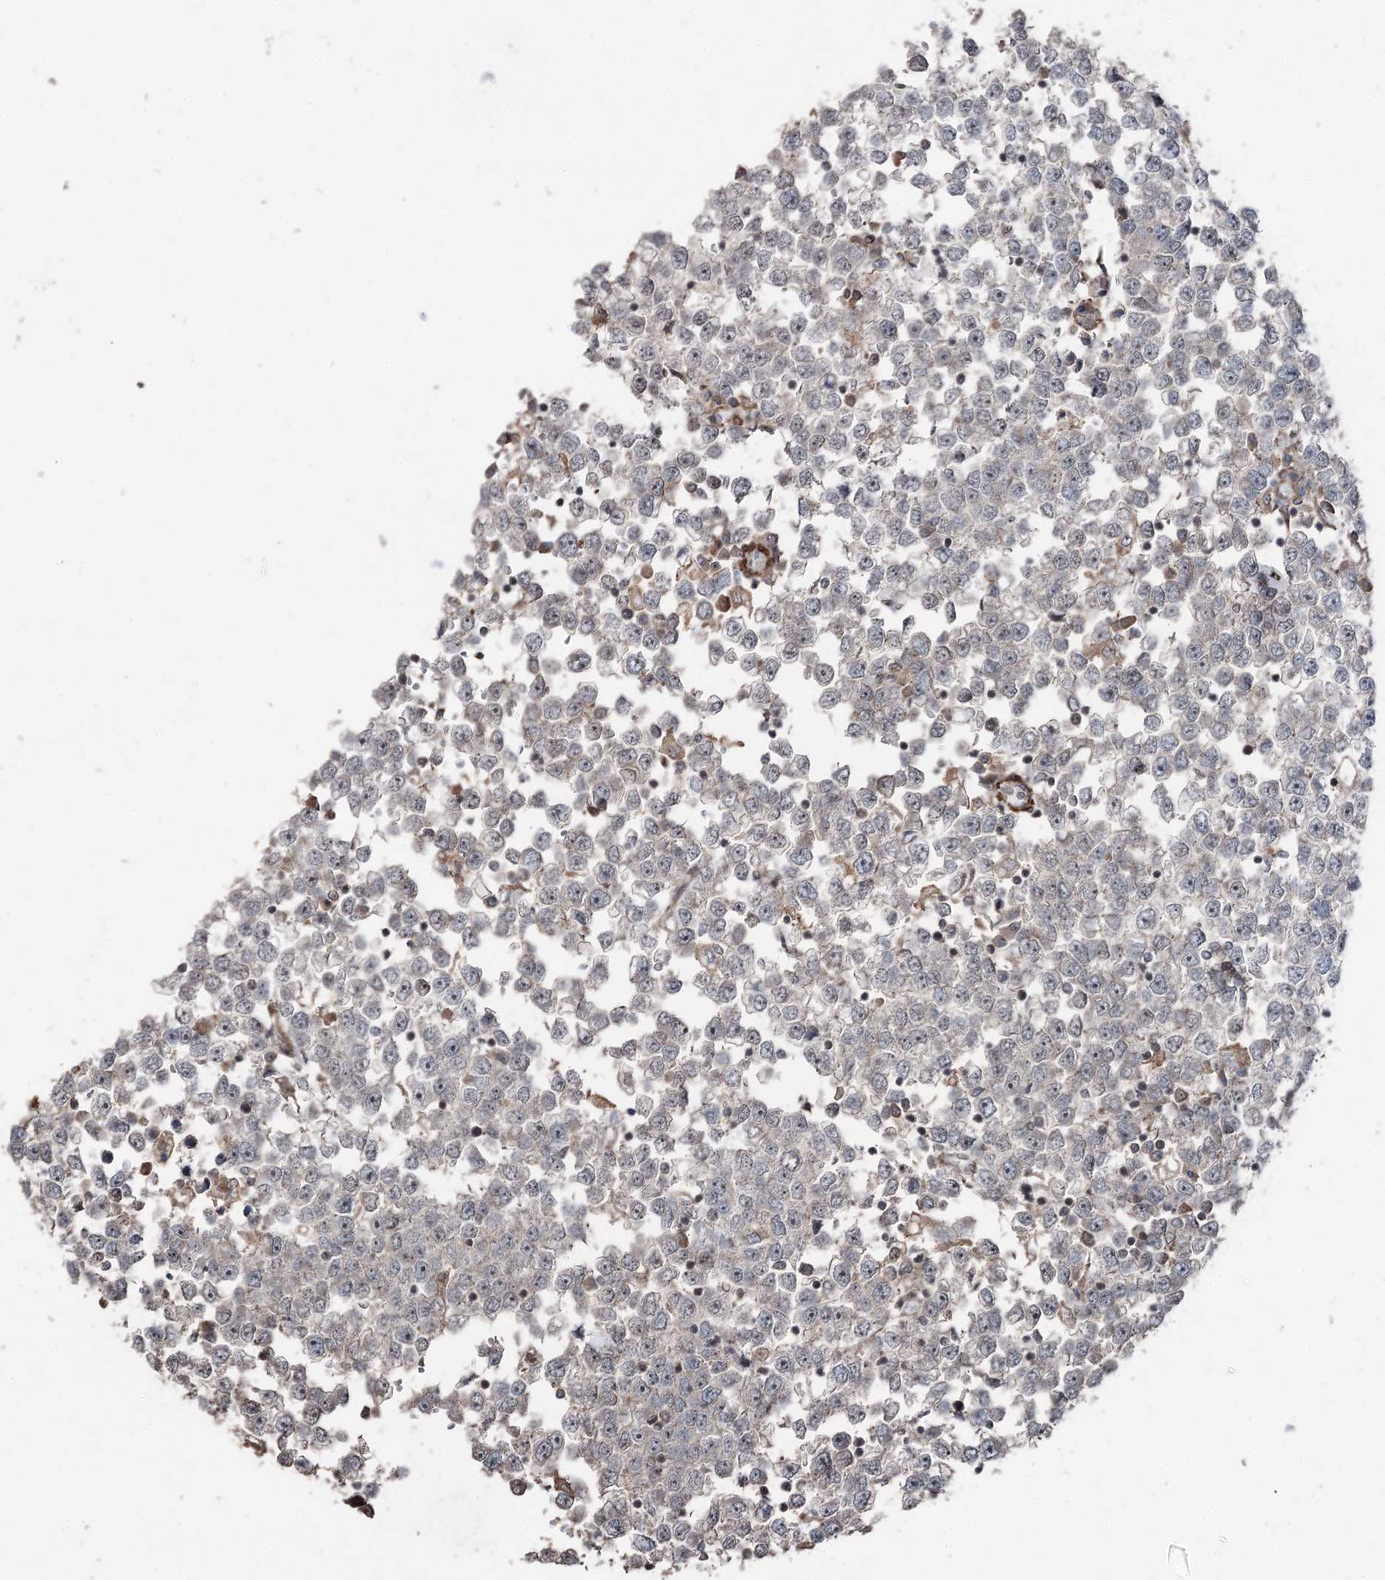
{"staining": {"intensity": "weak", "quantity": "<25%", "location": "cytoplasmic/membranous"}, "tissue": "testis cancer", "cell_type": "Tumor cells", "image_type": "cancer", "snomed": [{"axis": "morphology", "description": "Seminoma, NOS"}, {"axis": "topography", "description": "Testis"}], "caption": "Tumor cells show no significant protein positivity in testis cancer.", "gene": "CCDC82", "patient": {"sex": "male", "age": 65}}